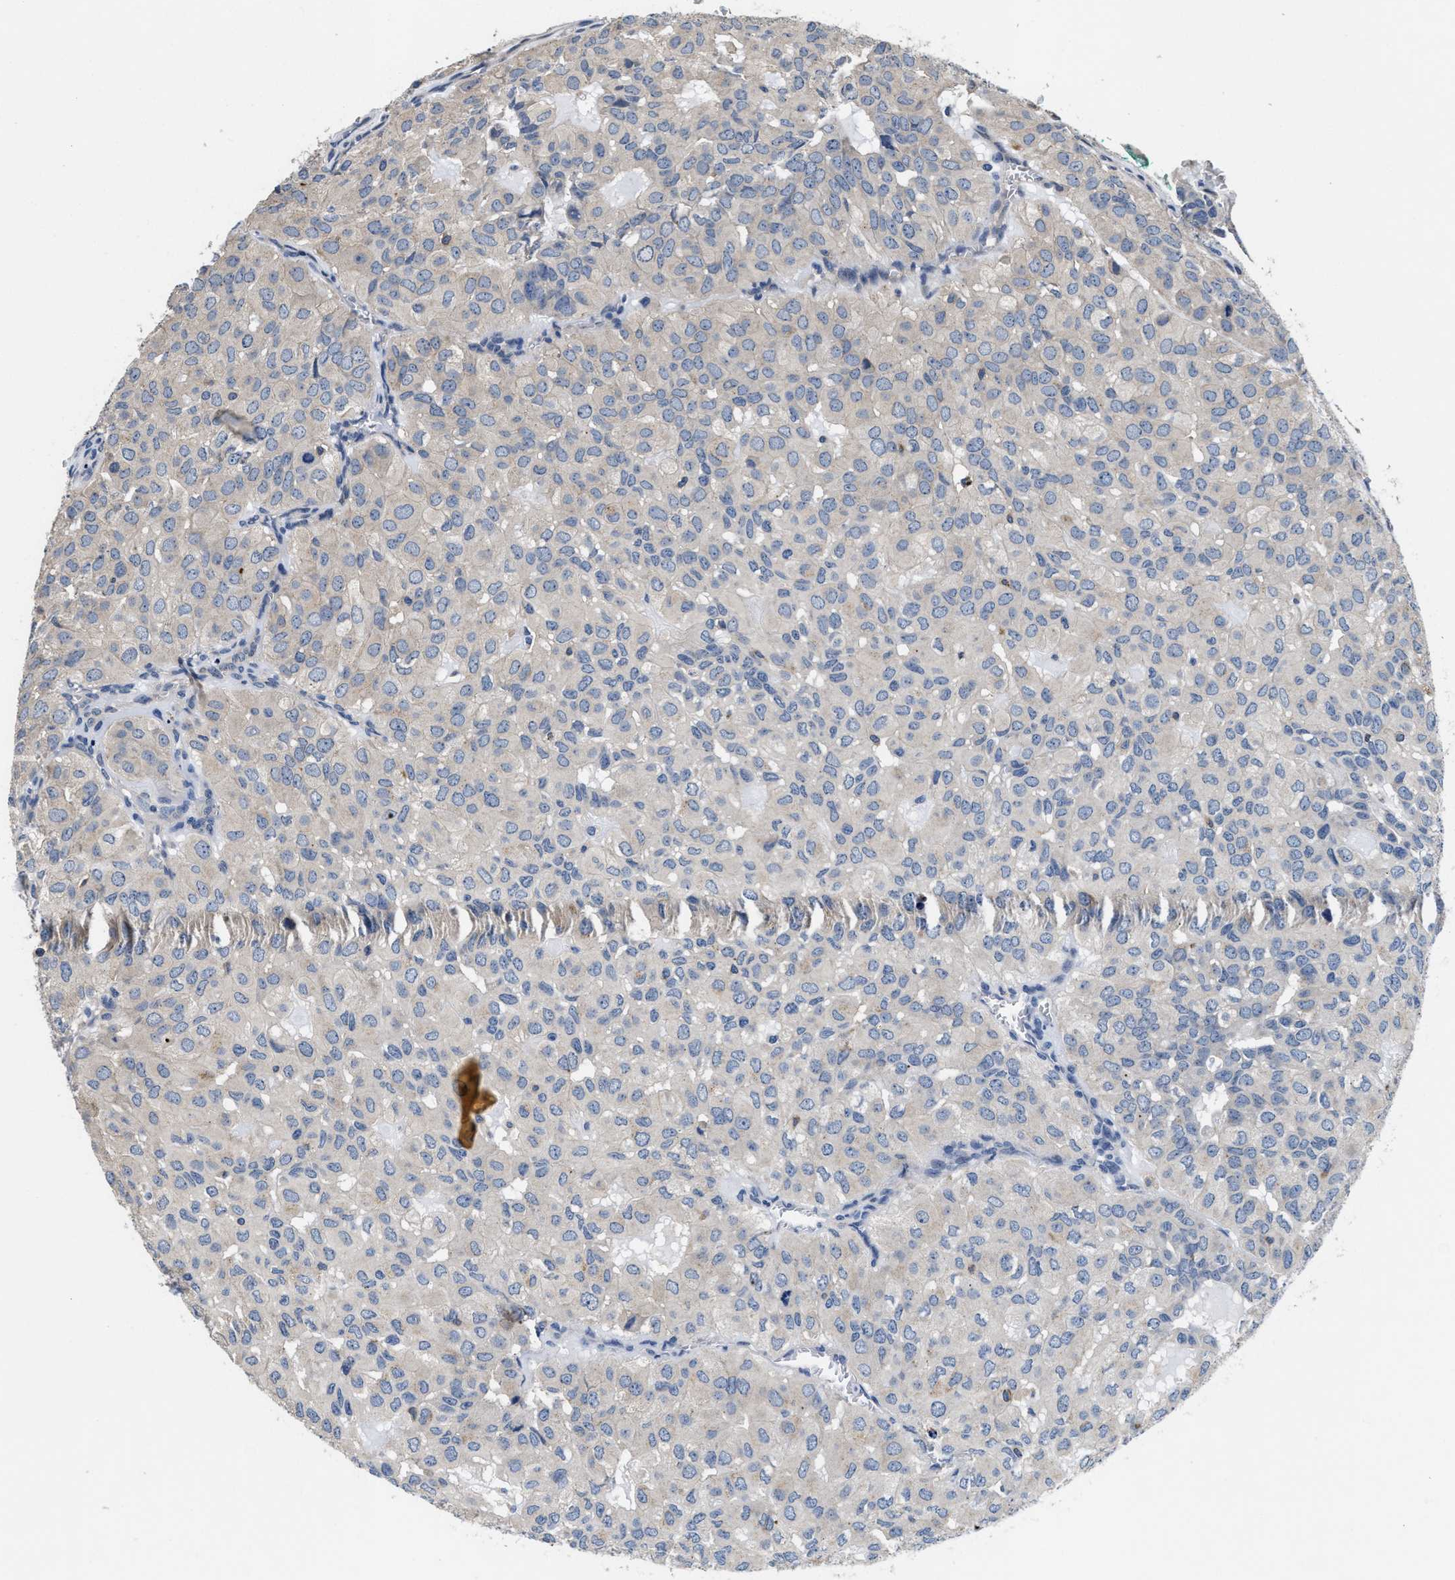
{"staining": {"intensity": "negative", "quantity": "none", "location": "none"}, "tissue": "head and neck cancer", "cell_type": "Tumor cells", "image_type": "cancer", "snomed": [{"axis": "morphology", "description": "Adenocarcinoma, NOS"}, {"axis": "topography", "description": "Salivary gland, NOS"}, {"axis": "topography", "description": "Head-Neck"}], "caption": "A histopathology image of adenocarcinoma (head and neck) stained for a protein shows no brown staining in tumor cells. (DAB (3,3'-diaminobenzidine) immunohistochemistry, high magnification).", "gene": "ANKIB1", "patient": {"sex": "female", "age": 76}}